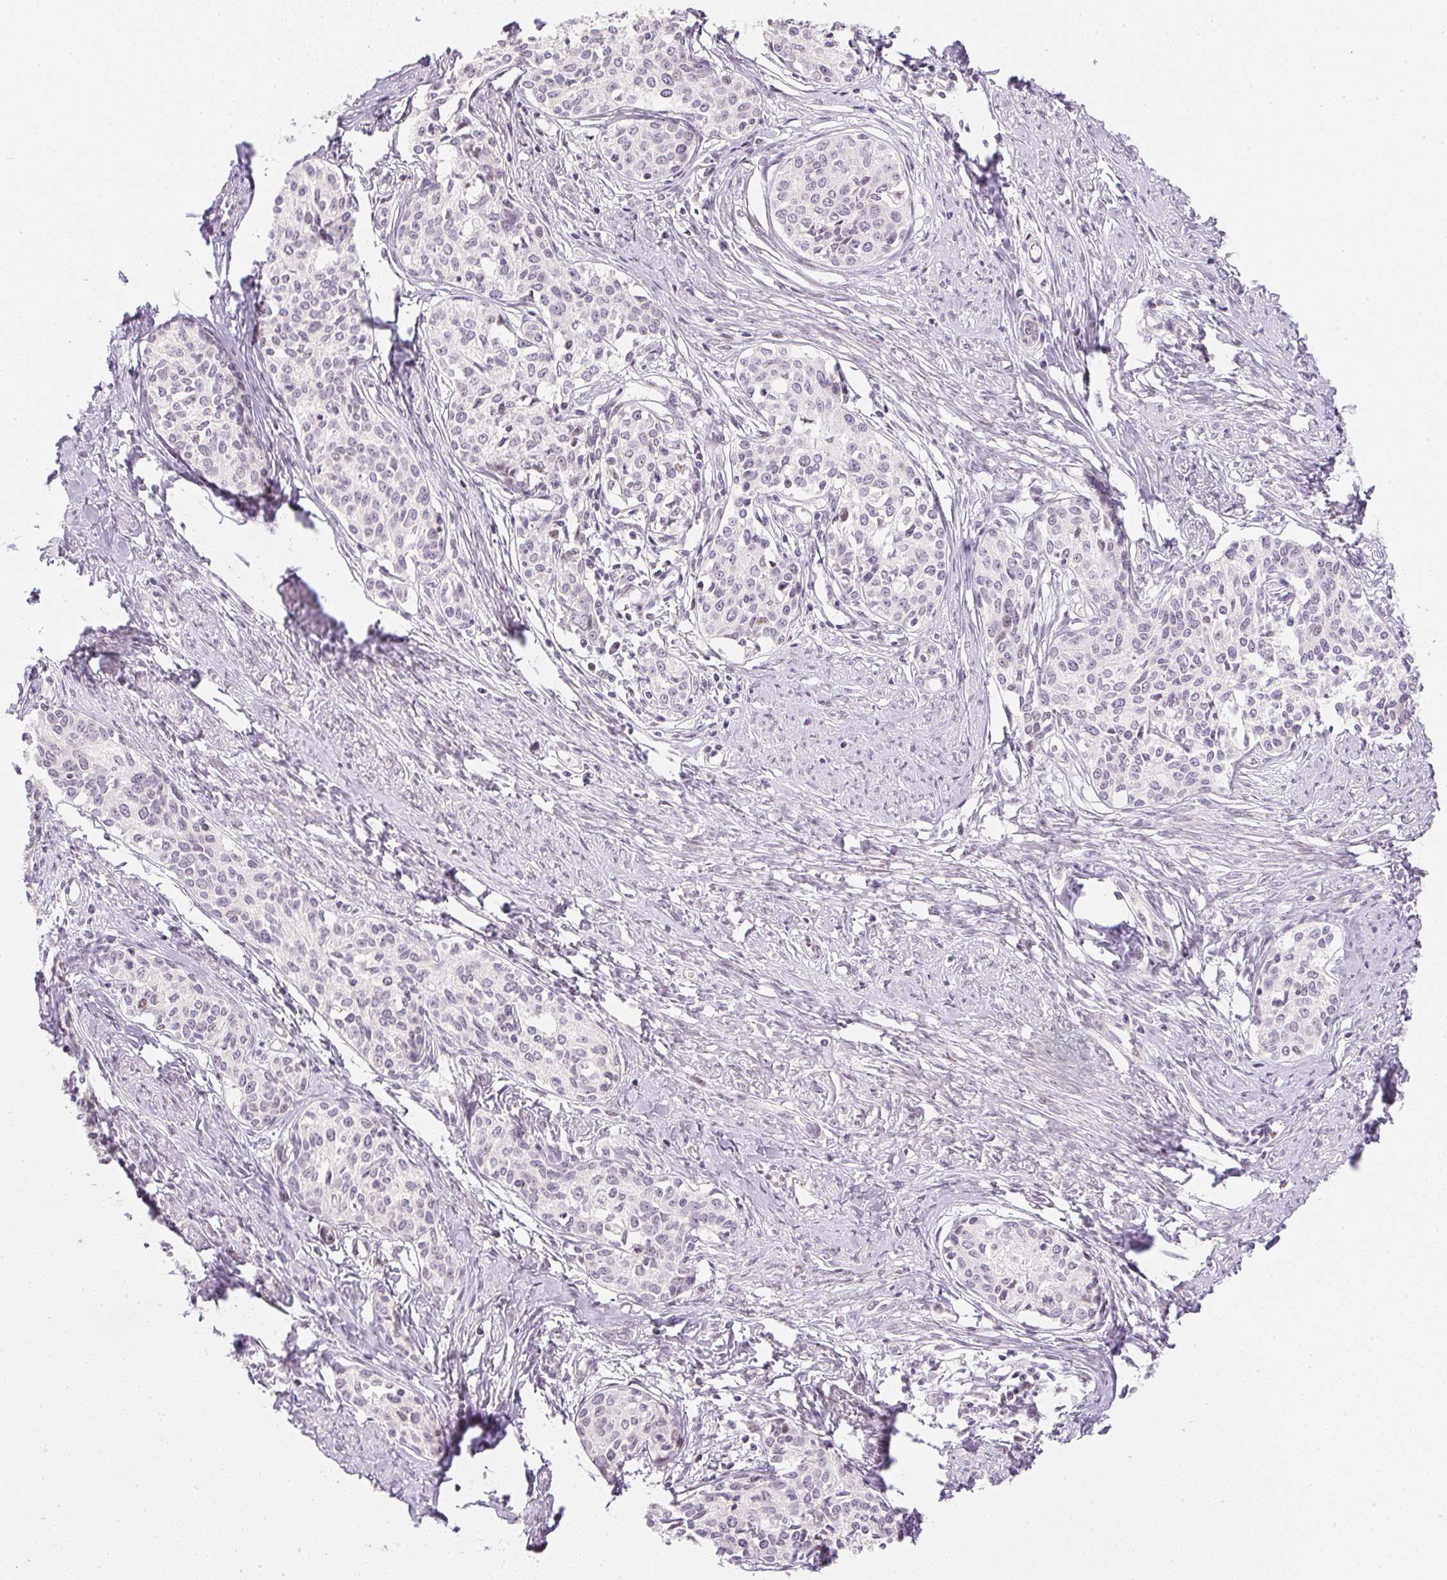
{"staining": {"intensity": "negative", "quantity": "none", "location": "none"}, "tissue": "cervical cancer", "cell_type": "Tumor cells", "image_type": "cancer", "snomed": [{"axis": "morphology", "description": "Squamous cell carcinoma, NOS"}, {"axis": "morphology", "description": "Adenocarcinoma, NOS"}, {"axis": "topography", "description": "Cervix"}], "caption": "Tumor cells show no significant positivity in cervical cancer (squamous cell carcinoma).", "gene": "DPPA4", "patient": {"sex": "female", "age": 52}}